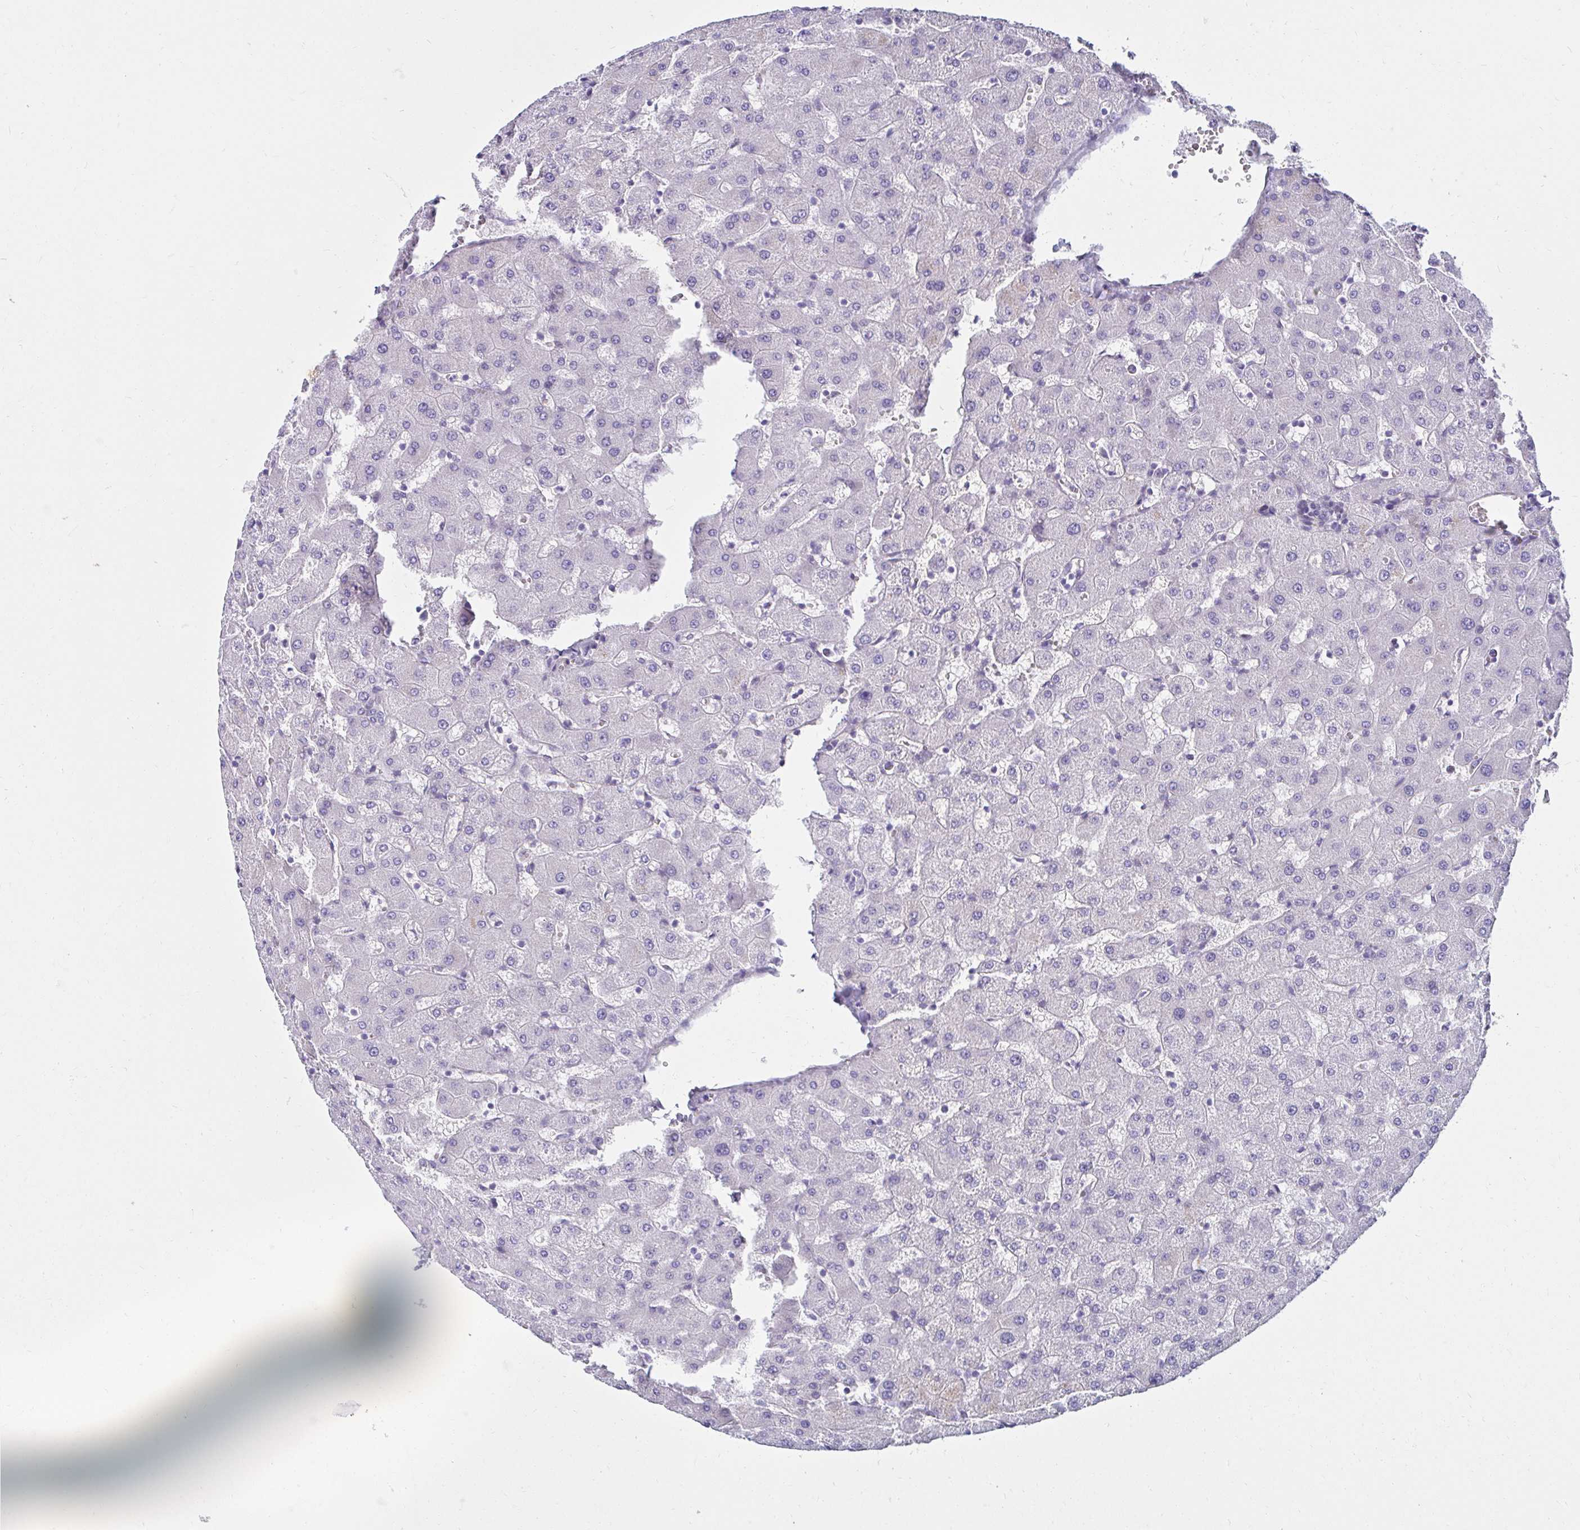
{"staining": {"intensity": "negative", "quantity": "none", "location": "none"}, "tissue": "liver", "cell_type": "Cholangiocytes", "image_type": "normal", "snomed": [{"axis": "morphology", "description": "Normal tissue, NOS"}, {"axis": "topography", "description": "Liver"}], "caption": "An image of liver stained for a protein displays no brown staining in cholangiocytes.", "gene": "ANKRD62", "patient": {"sex": "female", "age": 63}}